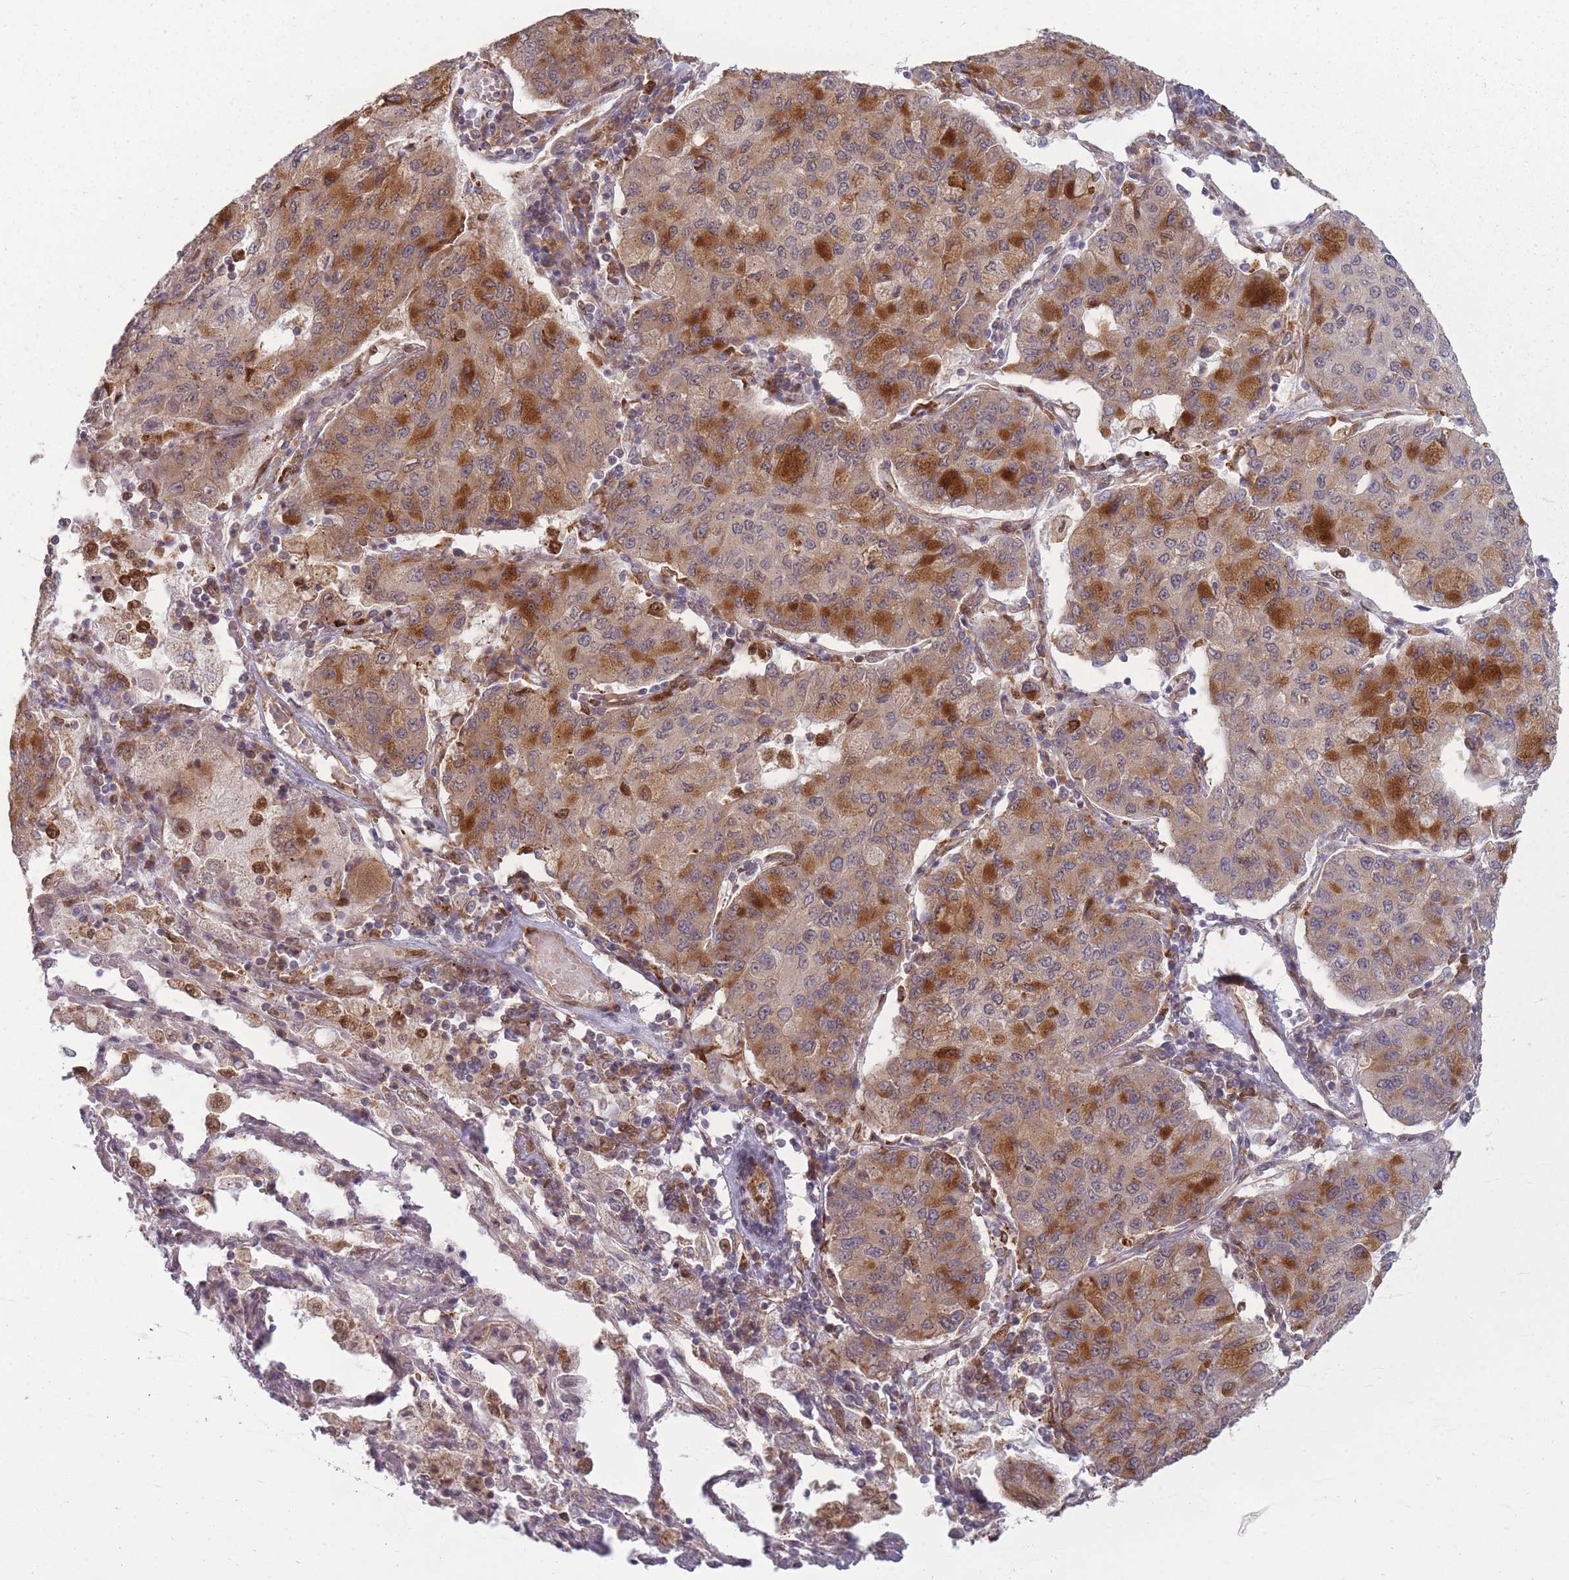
{"staining": {"intensity": "moderate", "quantity": "25%-75%", "location": "cytoplasmic/membranous"}, "tissue": "lung cancer", "cell_type": "Tumor cells", "image_type": "cancer", "snomed": [{"axis": "morphology", "description": "Squamous cell carcinoma, NOS"}, {"axis": "topography", "description": "Lung"}], "caption": "IHC of lung cancer exhibits medium levels of moderate cytoplasmic/membranous staining in approximately 25%-75% of tumor cells. (DAB IHC, brown staining for protein, blue staining for nuclei).", "gene": "LGALS9", "patient": {"sex": "male", "age": 74}}